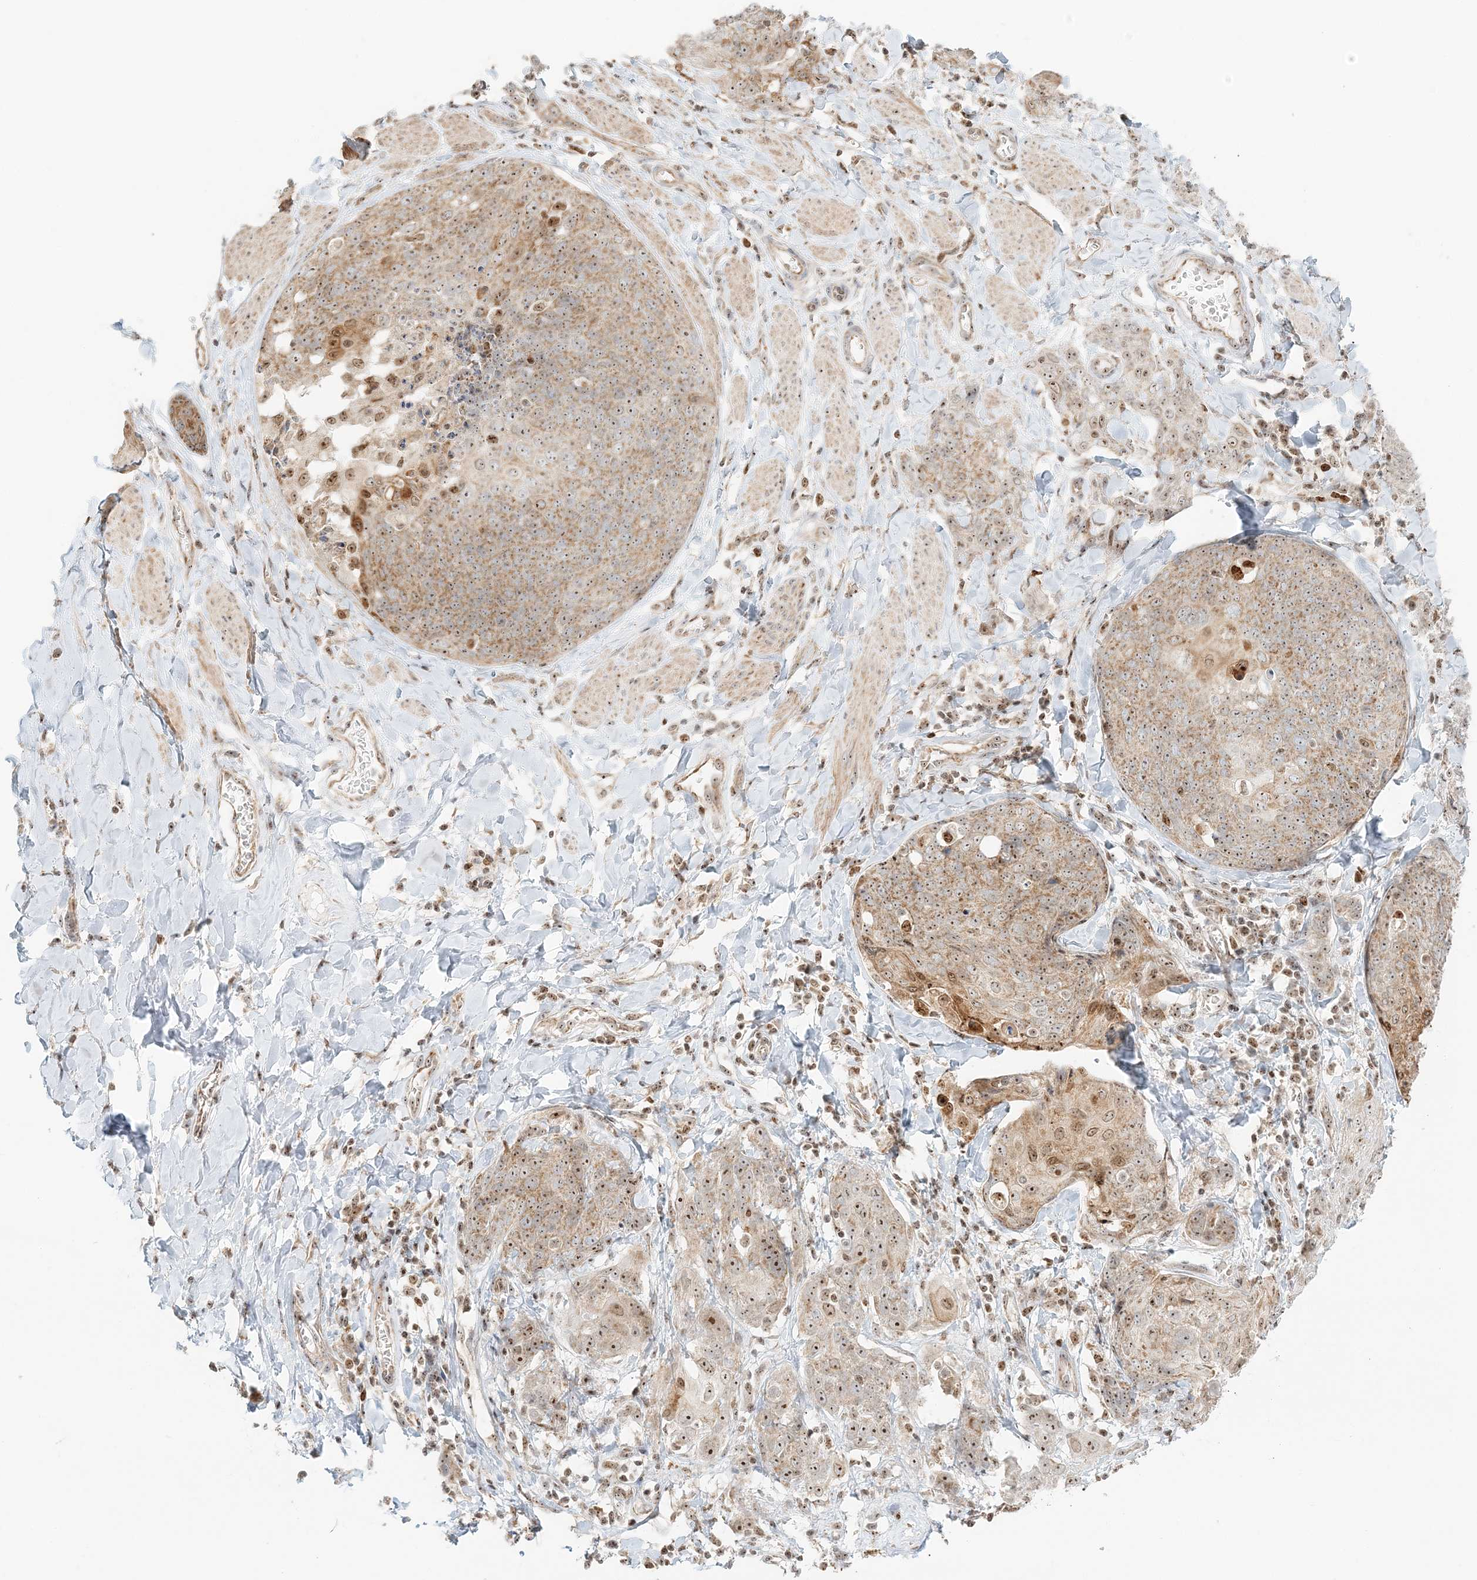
{"staining": {"intensity": "moderate", "quantity": ">75%", "location": "nuclear"}, "tissue": "skin cancer", "cell_type": "Tumor cells", "image_type": "cancer", "snomed": [{"axis": "morphology", "description": "Squamous cell carcinoma, NOS"}, {"axis": "topography", "description": "Skin"}, {"axis": "topography", "description": "Vulva"}], "caption": "Immunohistochemistry (IHC) photomicrograph of skin cancer stained for a protein (brown), which reveals medium levels of moderate nuclear staining in approximately >75% of tumor cells.", "gene": "UBE2F", "patient": {"sex": "female", "age": 85}}